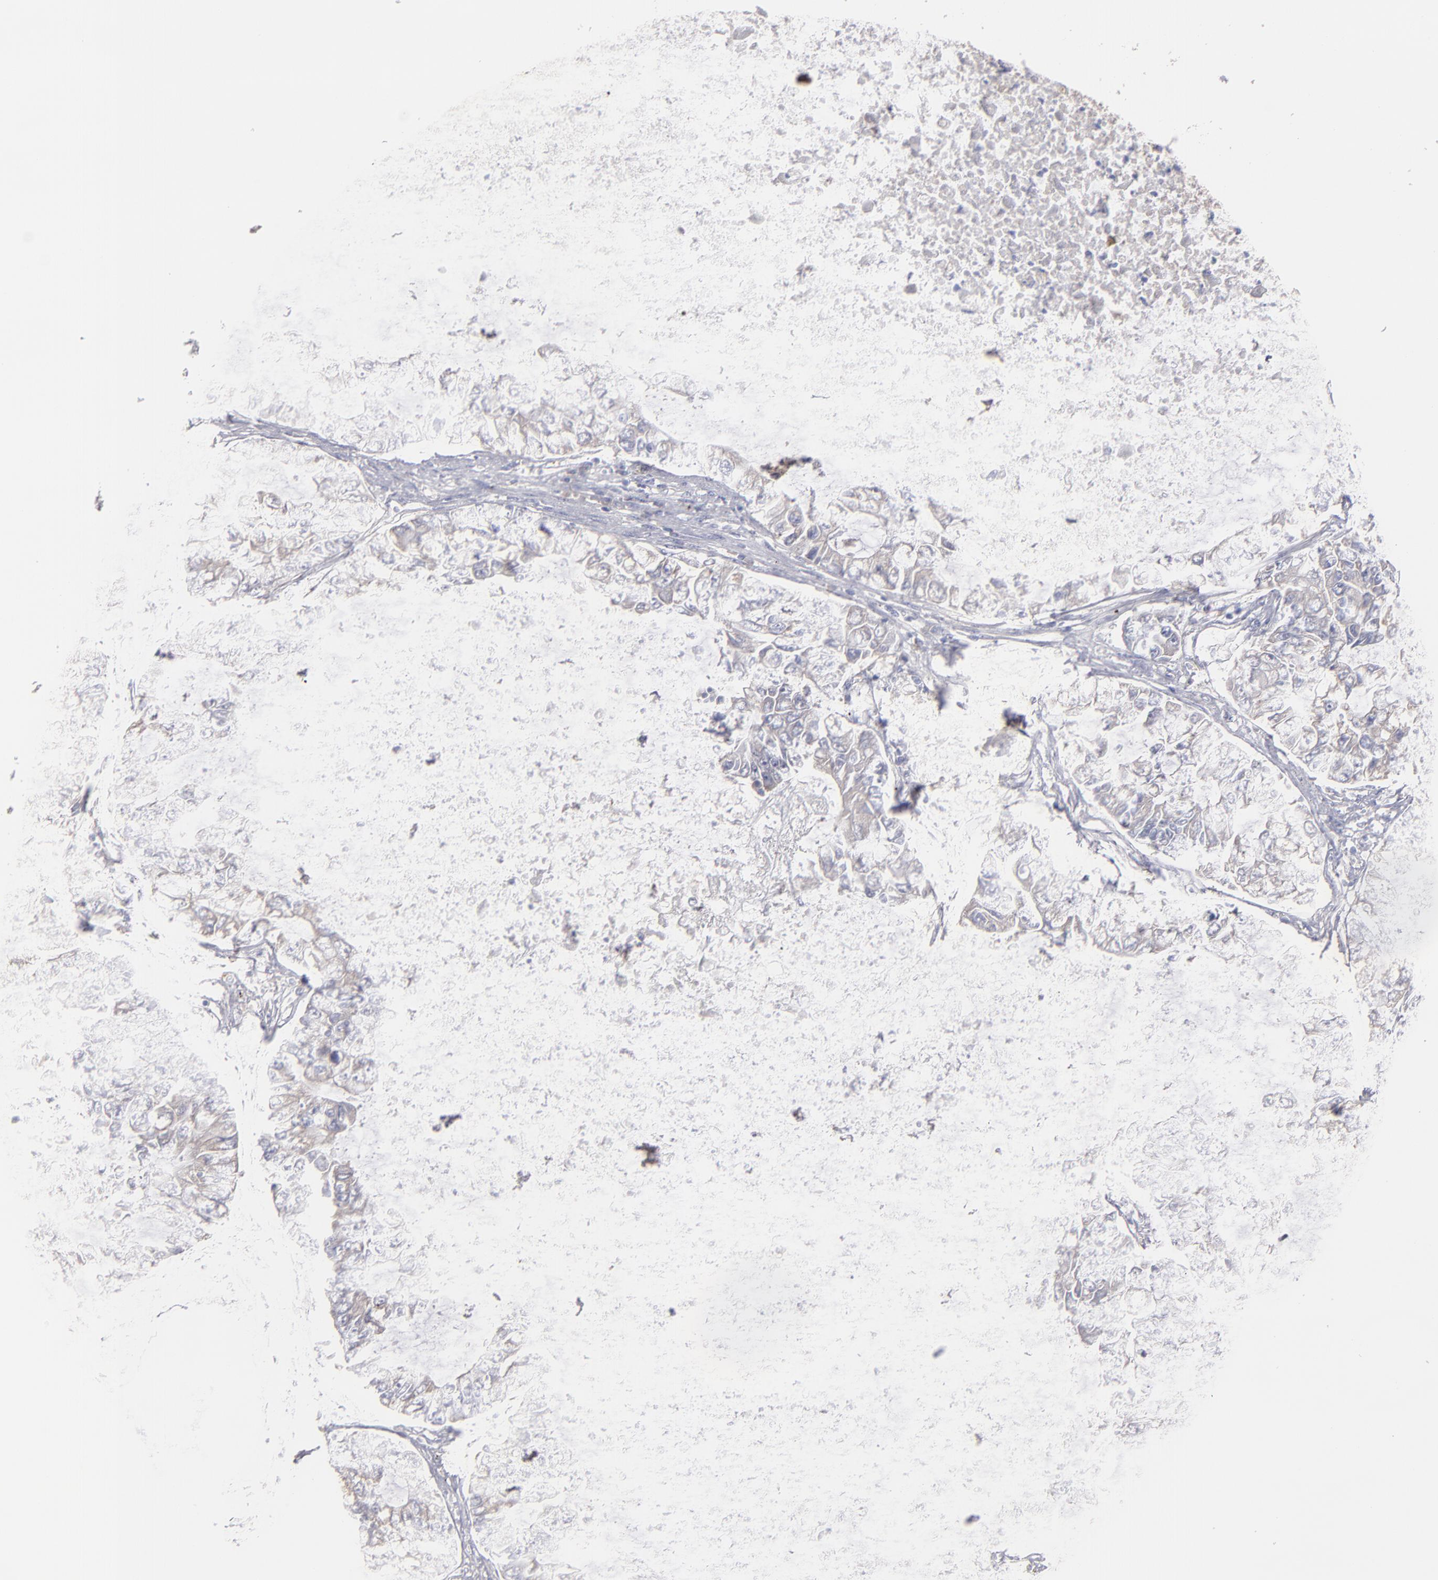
{"staining": {"intensity": "weak", "quantity": "25%-75%", "location": "cytoplasmic/membranous"}, "tissue": "lung cancer", "cell_type": "Tumor cells", "image_type": "cancer", "snomed": [{"axis": "morphology", "description": "Adenocarcinoma, NOS"}, {"axis": "topography", "description": "Lung"}], "caption": "Adenocarcinoma (lung) stained with a brown dye demonstrates weak cytoplasmic/membranous positive staining in approximately 25%-75% of tumor cells.", "gene": "ENTPD5", "patient": {"sex": "female", "age": 51}}